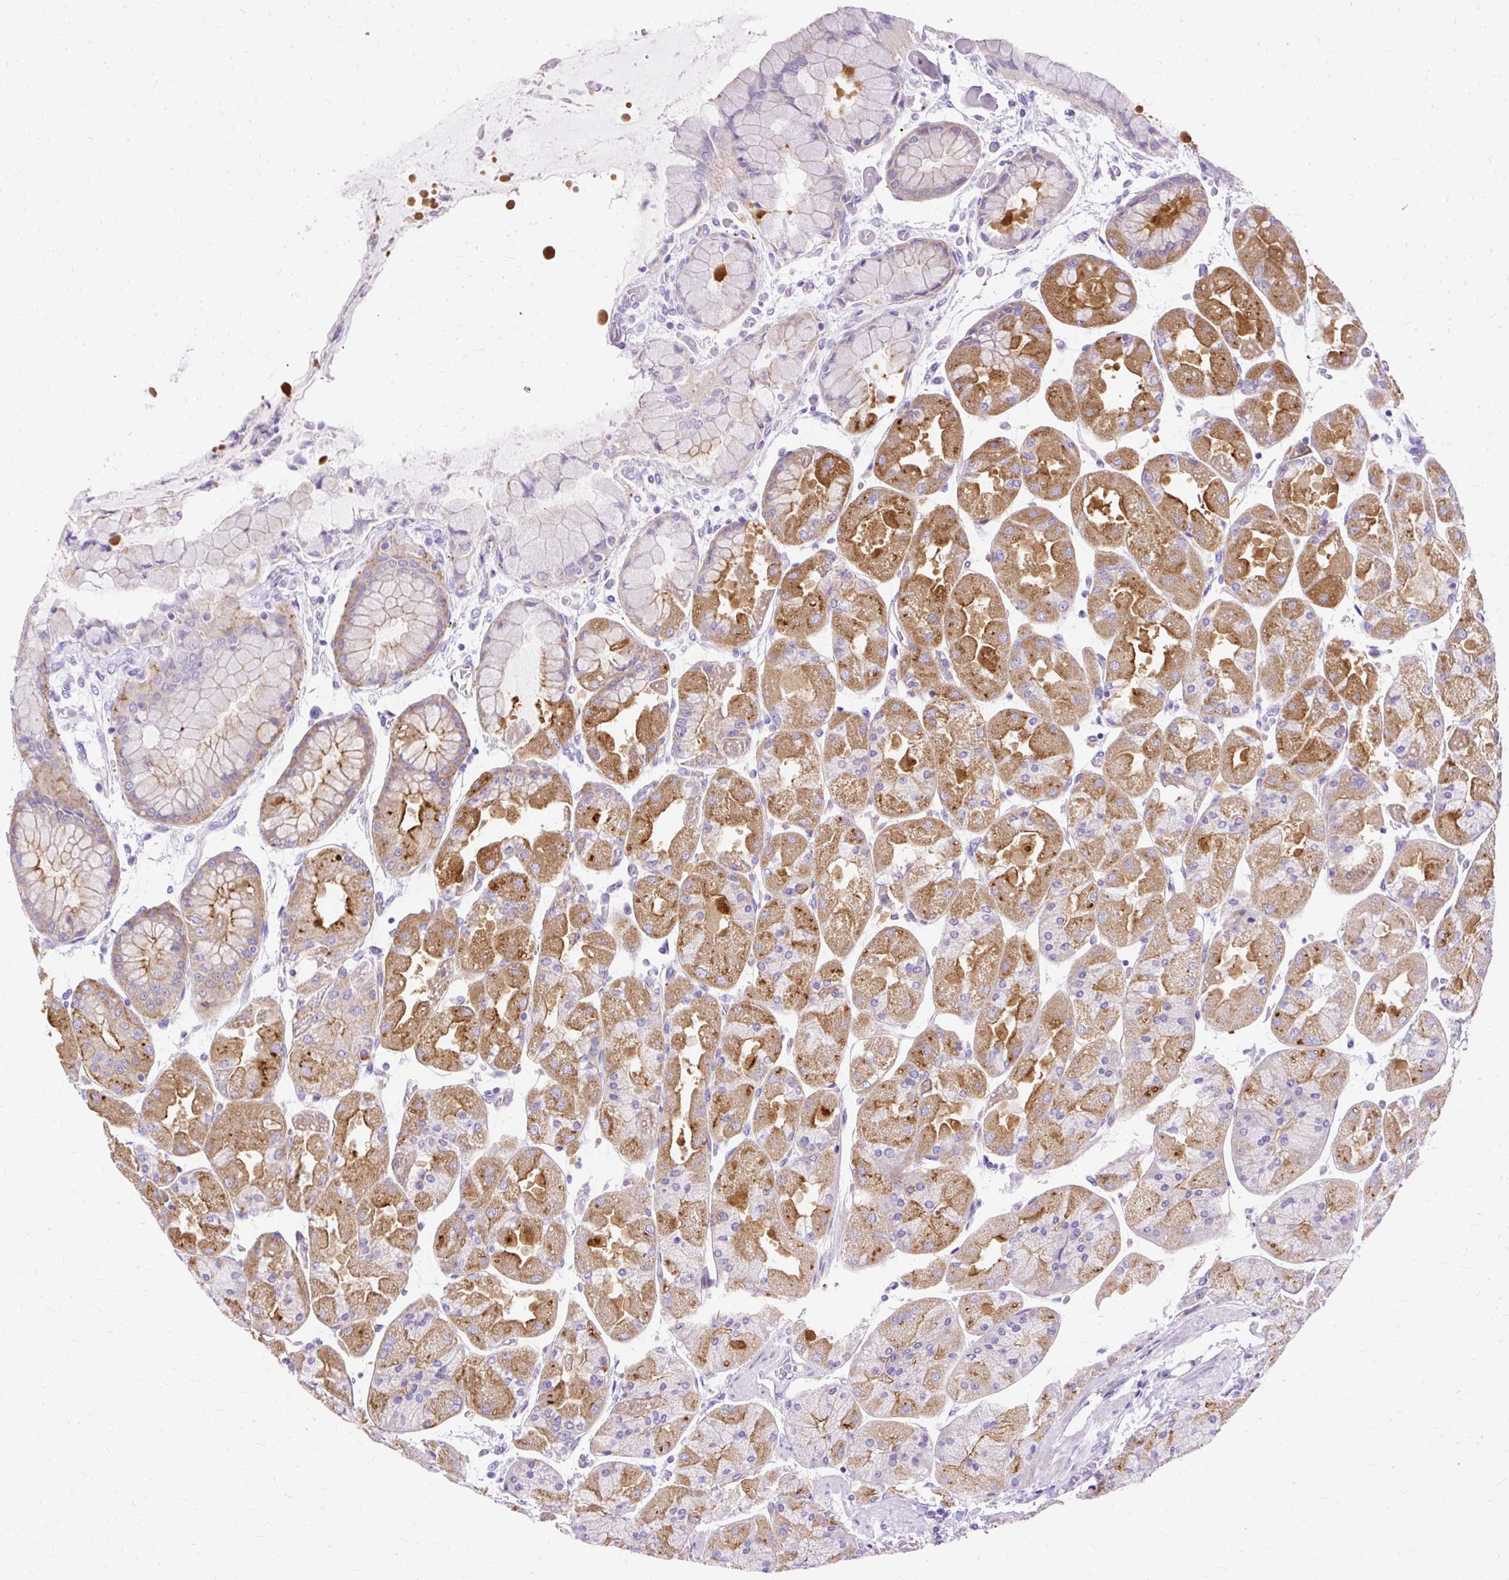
{"staining": {"intensity": "moderate", "quantity": "25%-75%", "location": "cytoplasmic/membranous"}, "tissue": "stomach", "cell_type": "Glandular cells", "image_type": "normal", "snomed": [{"axis": "morphology", "description": "Normal tissue, NOS"}, {"axis": "topography", "description": "Stomach"}], "caption": "An image showing moderate cytoplasmic/membranous expression in approximately 25%-75% of glandular cells in unremarkable stomach, as visualized by brown immunohistochemical staining.", "gene": "MYO6", "patient": {"sex": "female", "age": 61}}